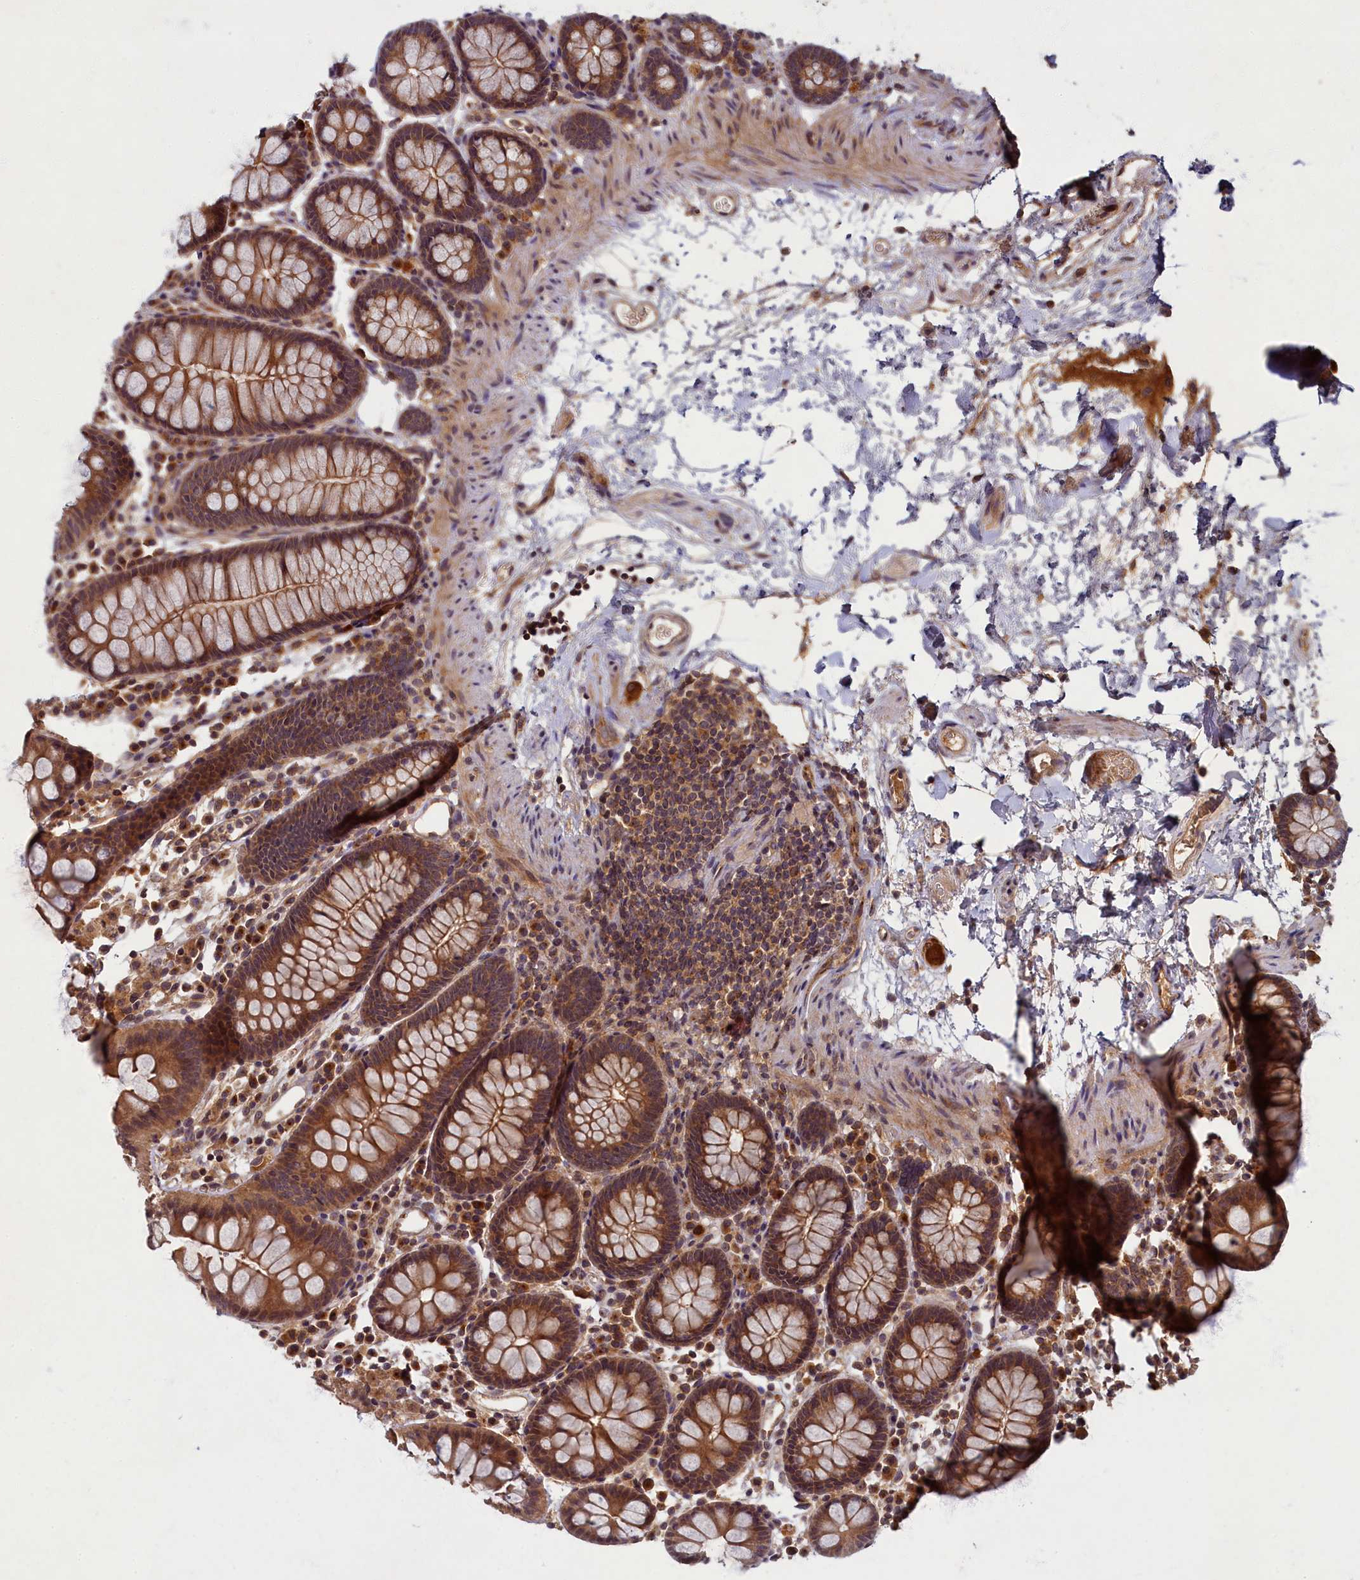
{"staining": {"intensity": "moderate", "quantity": ">75%", "location": "cytoplasmic/membranous"}, "tissue": "colon", "cell_type": "Endothelial cells", "image_type": "normal", "snomed": [{"axis": "morphology", "description": "Normal tissue, NOS"}, {"axis": "topography", "description": "Colon"}], "caption": "Immunohistochemistry (IHC) (DAB (3,3'-diaminobenzidine)) staining of benign colon demonstrates moderate cytoplasmic/membranous protein staining in about >75% of endothelial cells.", "gene": "BICD1", "patient": {"sex": "male", "age": 75}}